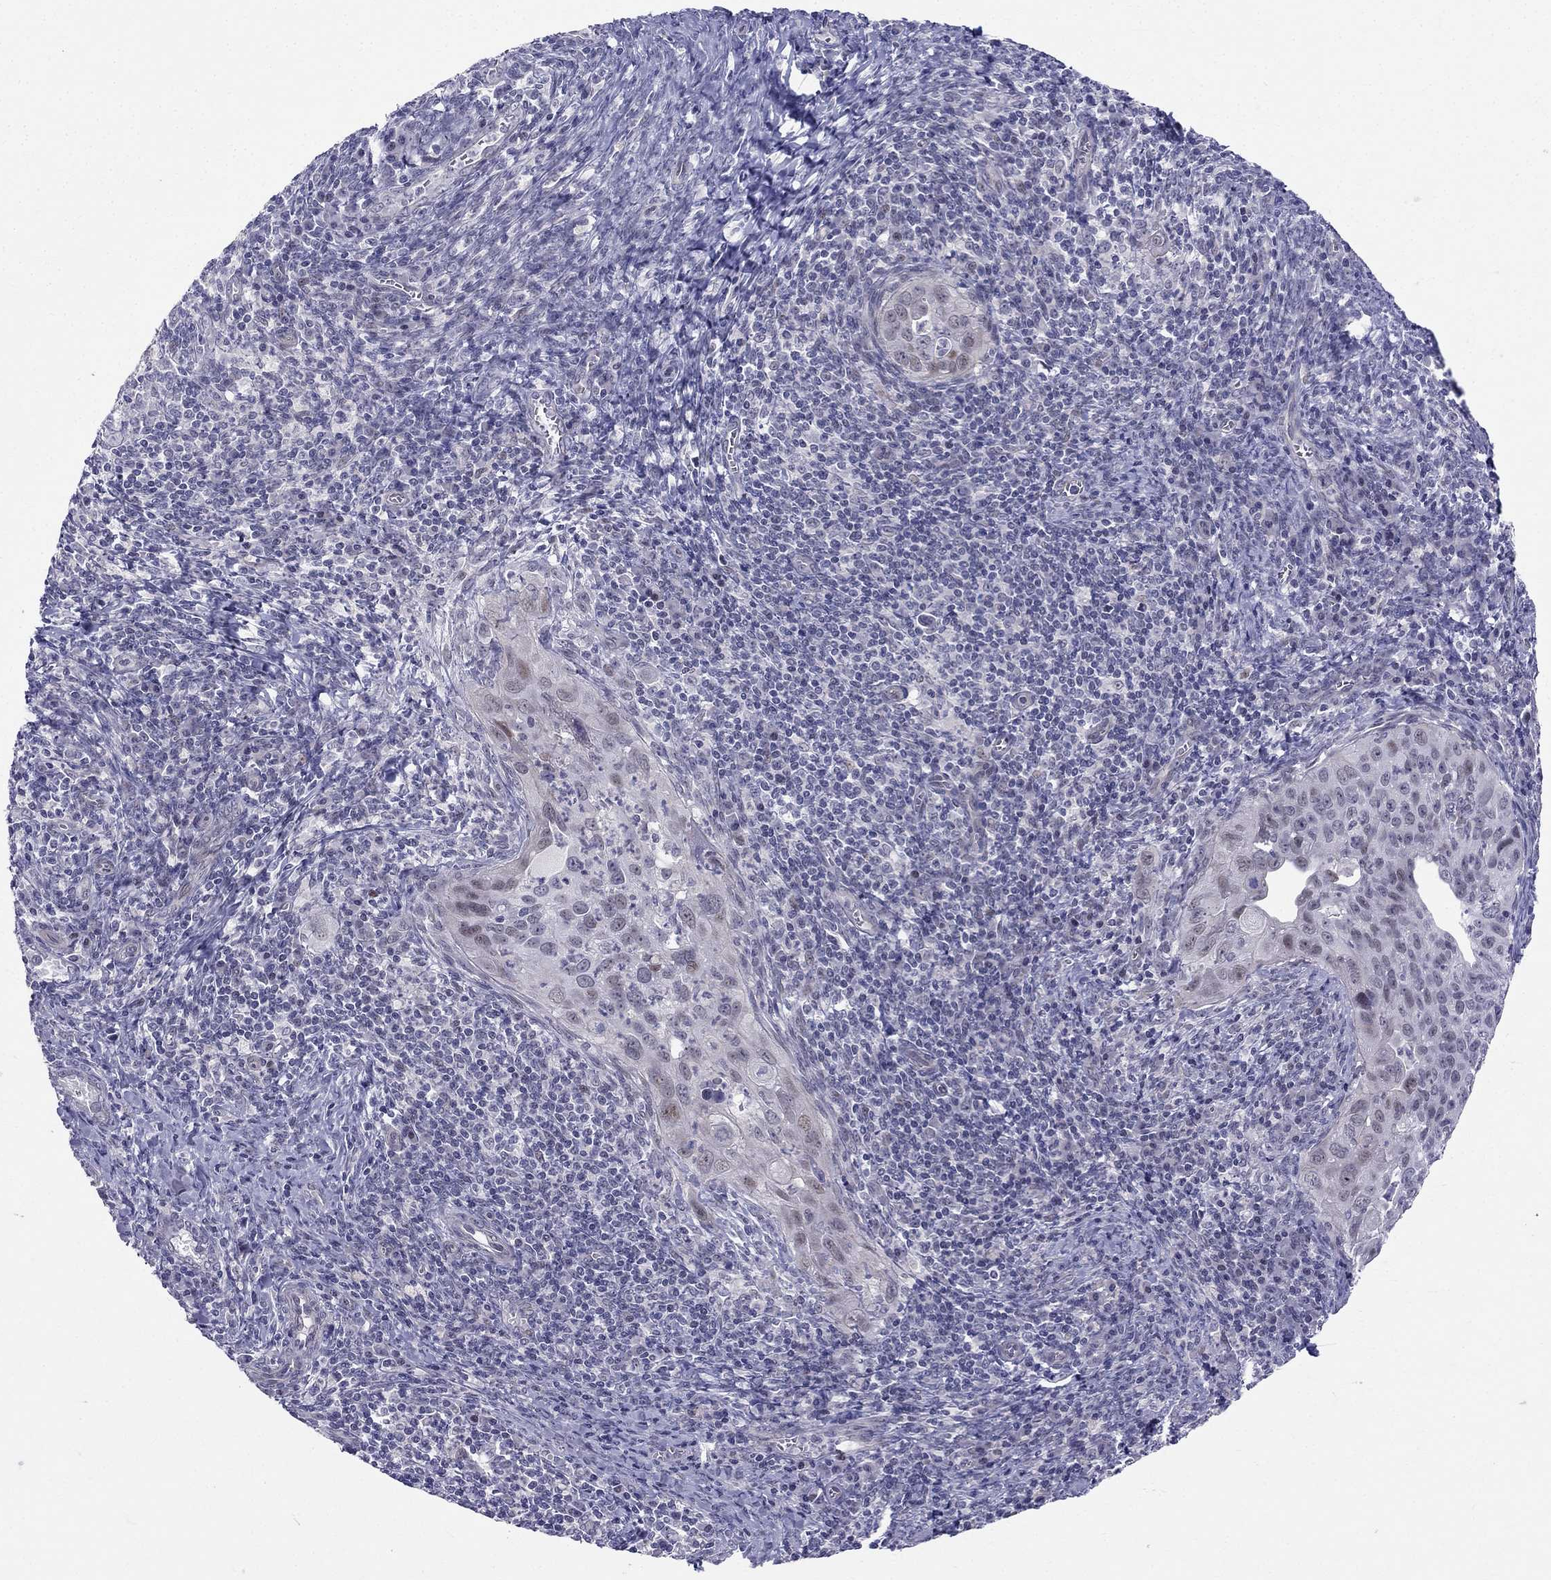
{"staining": {"intensity": "negative", "quantity": "none", "location": "none"}, "tissue": "cervical cancer", "cell_type": "Tumor cells", "image_type": "cancer", "snomed": [{"axis": "morphology", "description": "Squamous cell carcinoma, NOS"}, {"axis": "topography", "description": "Cervix"}], "caption": "Squamous cell carcinoma (cervical) was stained to show a protein in brown. There is no significant positivity in tumor cells. Nuclei are stained in blue.", "gene": "BAG5", "patient": {"sex": "female", "age": 26}}